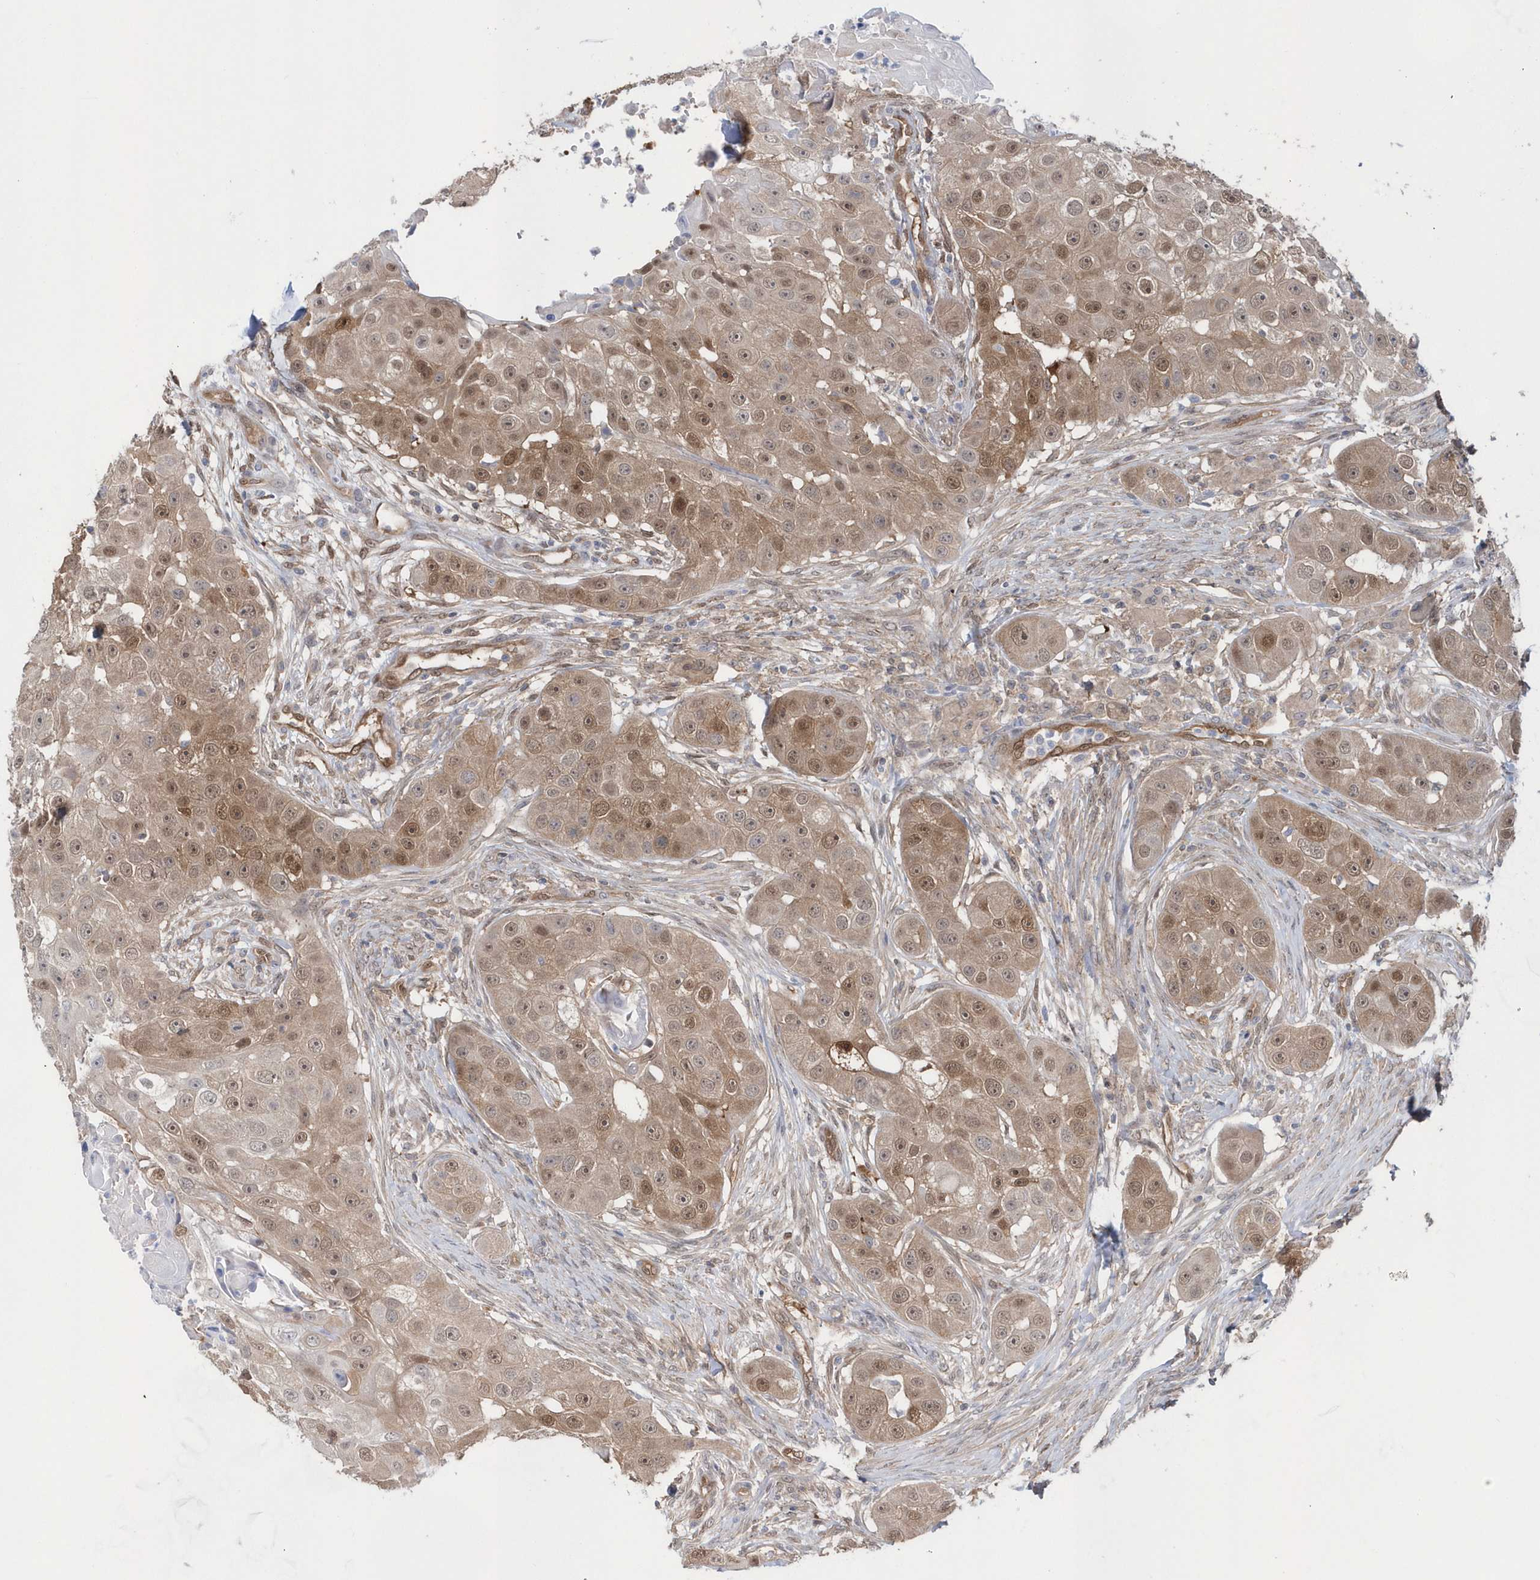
{"staining": {"intensity": "moderate", "quantity": ">75%", "location": "cytoplasmic/membranous,nuclear"}, "tissue": "head and neck cancer", "cell_type": "Tumor cells", "image_type": "cancer", "snomed": [{"axis": "morphology", "description": "Normal tissue, NOS"}, {"axis": "morphology", "description": "Squamous cell carcinoma, NOS"}, {"axis": "topography", "description": "Skeletal muscle"}, {"axis": "topography", "description": "Head-Neck"}], "caption": "The immunohistochemical stain highlights moderate cytoplasmic/membranous and nuclear positivity in tumor cells of head and neck cancer tissue. Nuclei are stained in blue.", "gene": "BDH2", "patient": {"sex": "male", "age": 51}}